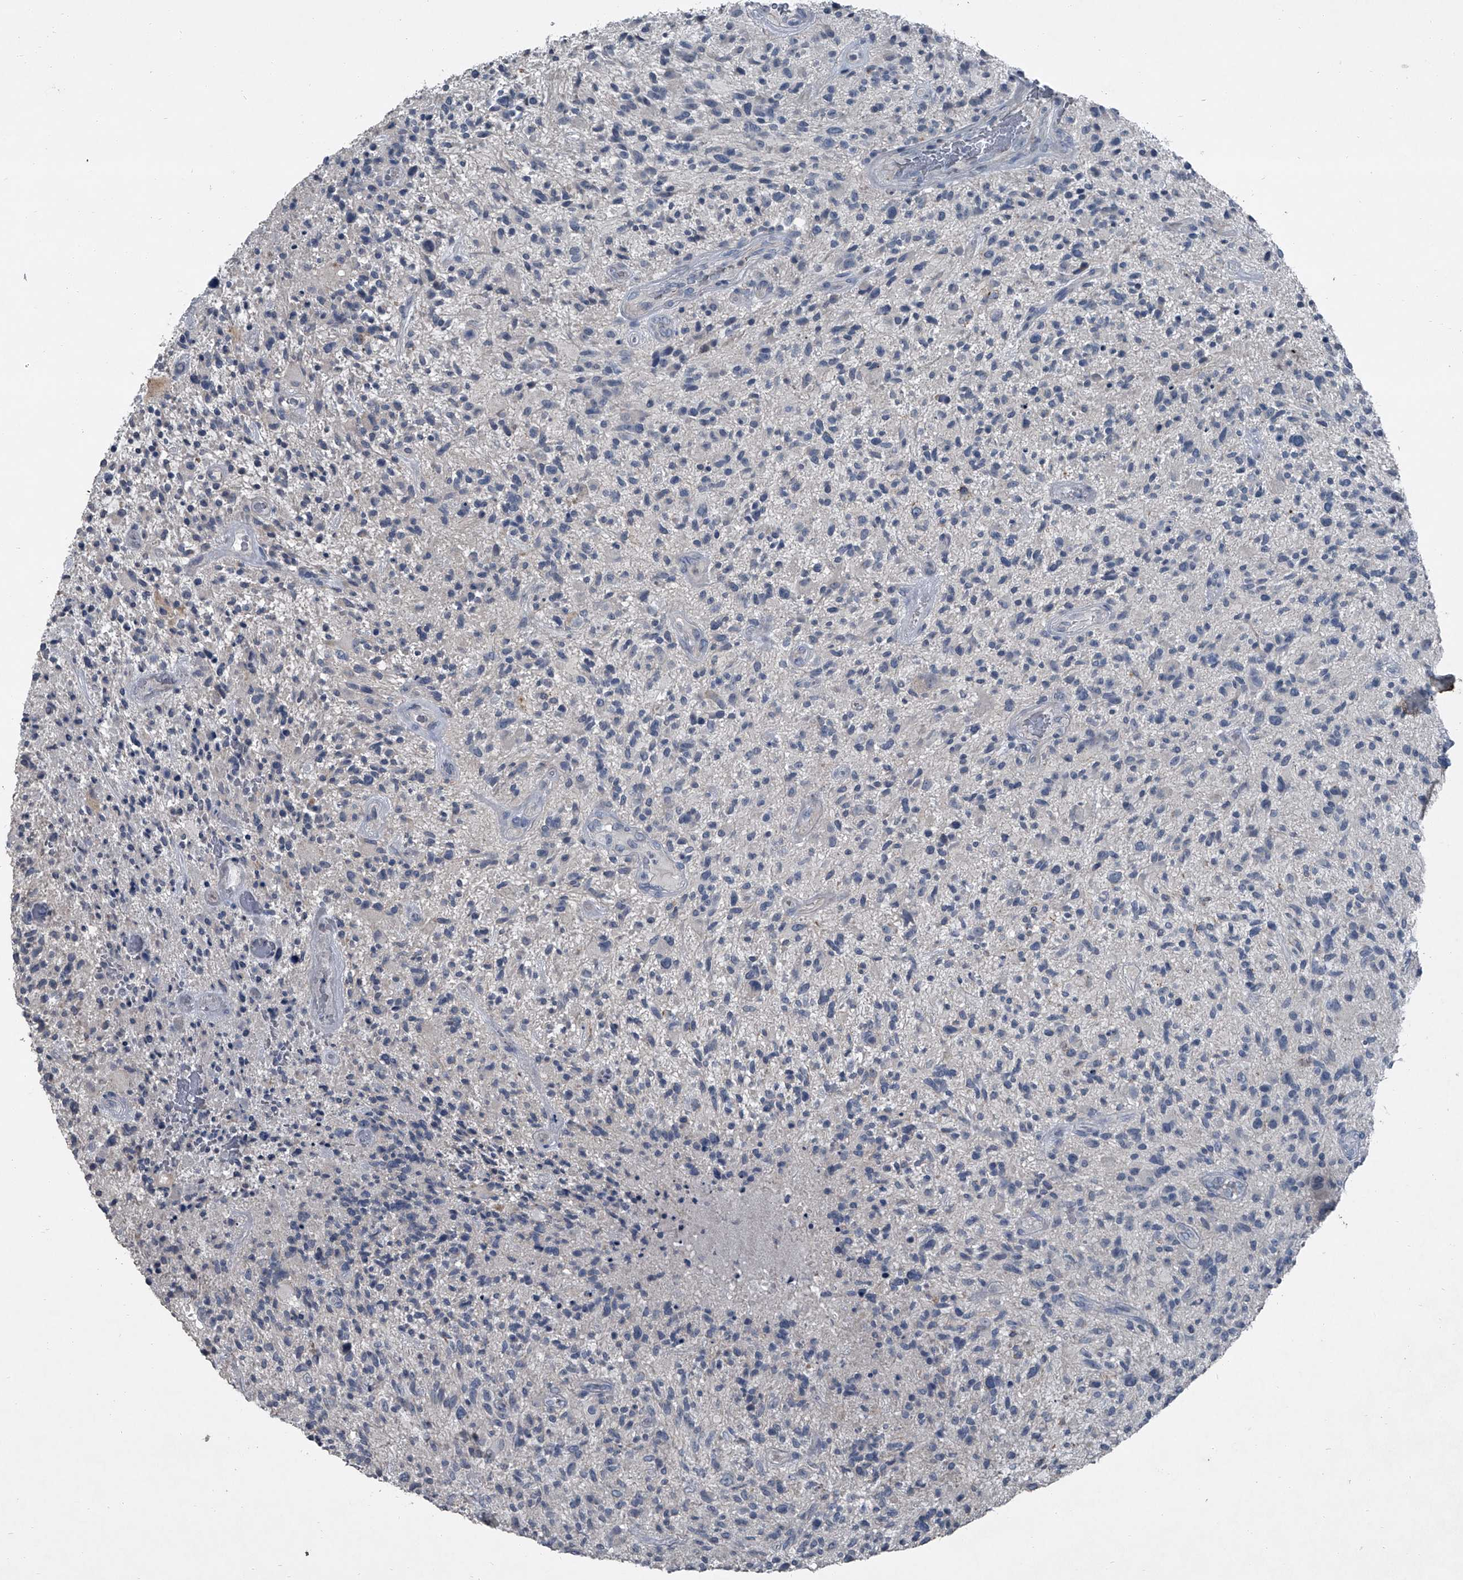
{"staining": {"intensity": "negative", "quantity": "none", "location": "none"}, "tissue": "glioma", "cell_type": "Tumor cells", "image_type": "cancer", "snomed": [{"axis": "morphology", "description": "Glioma, malignant, High grade"}, {"axis": "topography", "description": "Brain"}], "caption": "This is an IHC histopathology image of glioma. There is no expression in tumor cells.", "gene": "HEPHL1", "patient": {"sex": "male", "age": 47}}